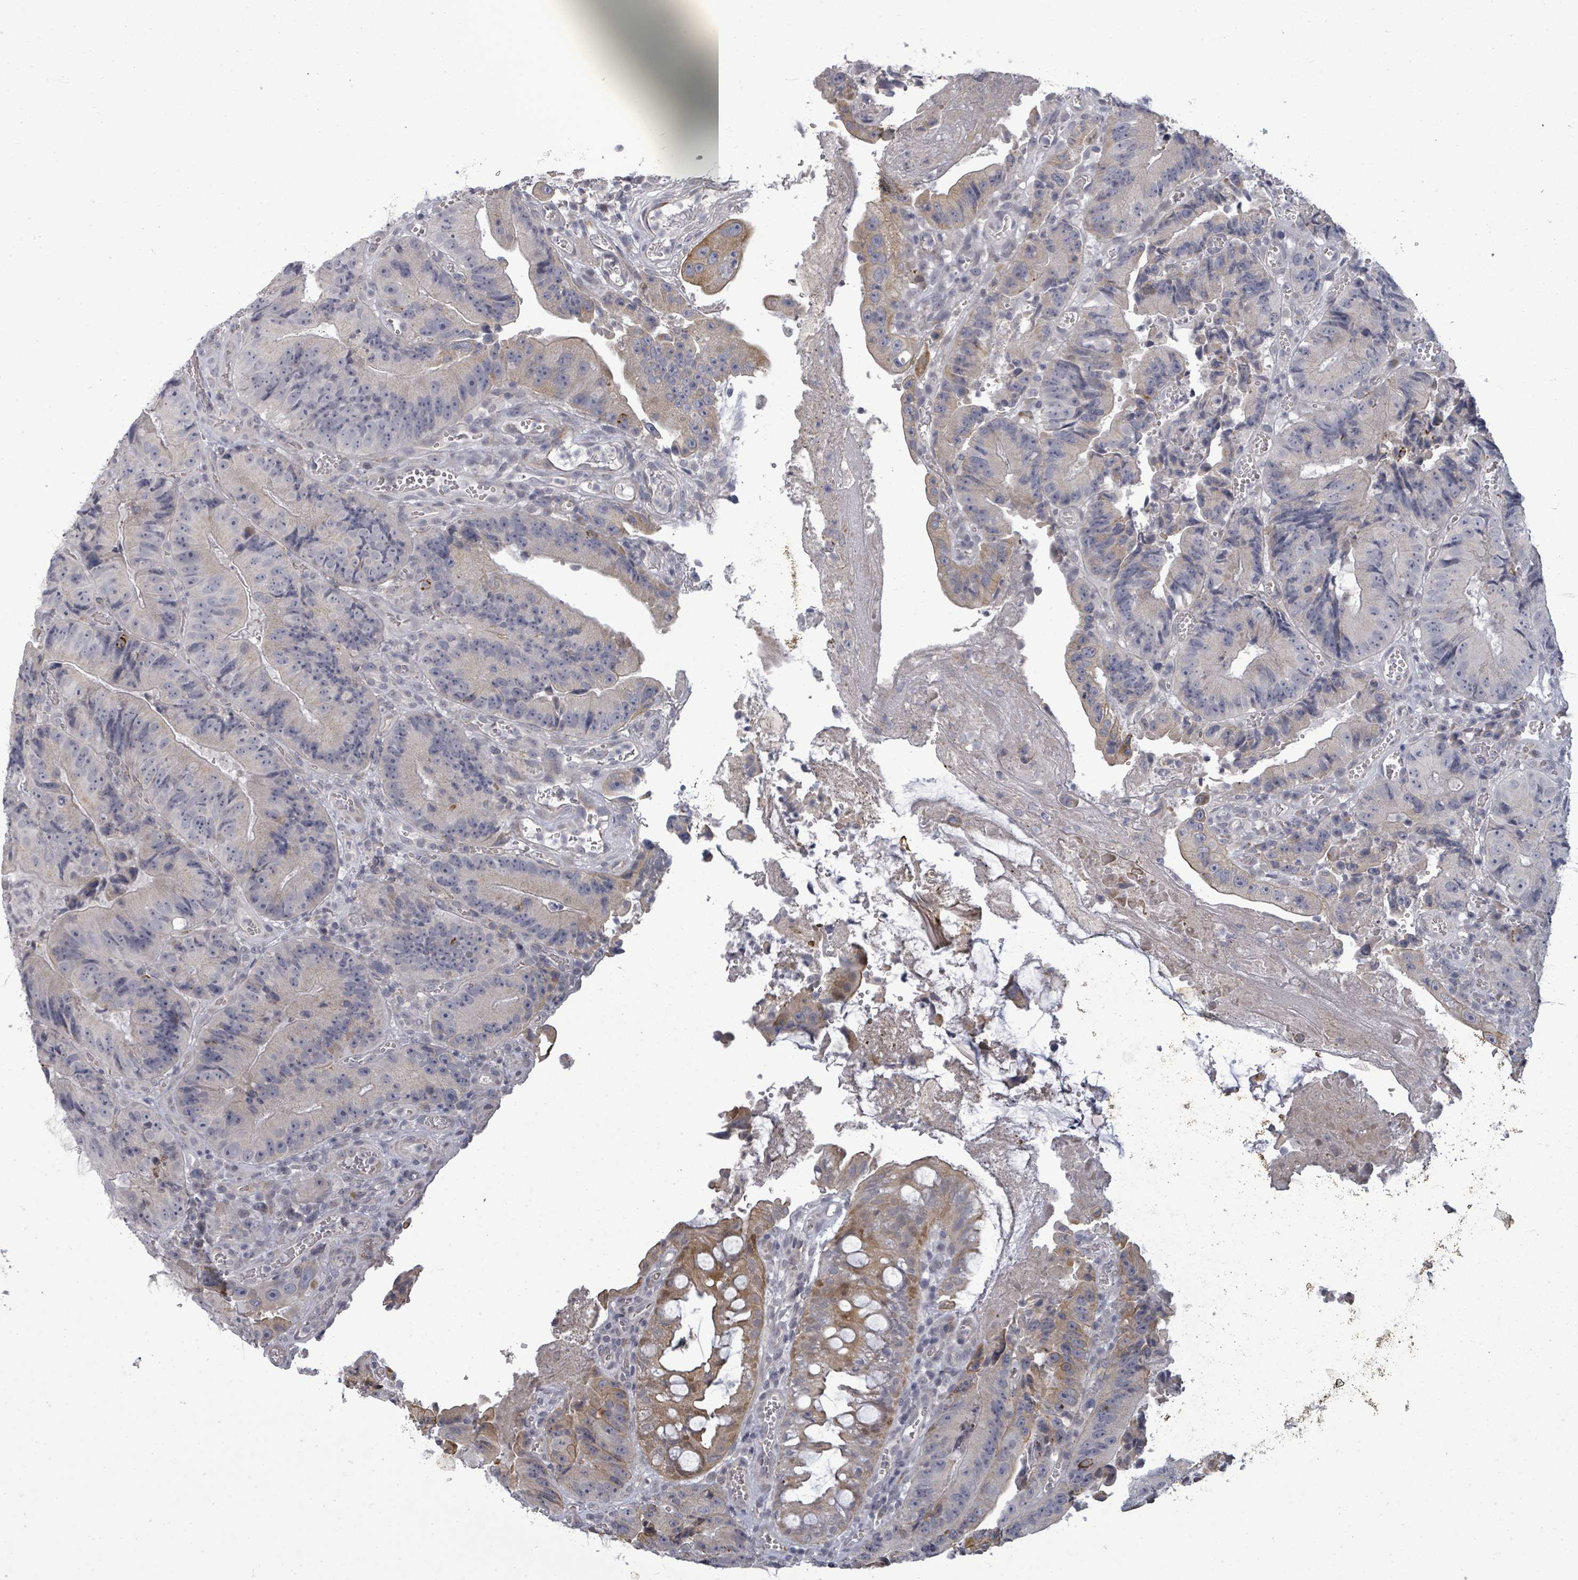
{"staining": {"intensity": "negative", "quantity": "none", "location": "none"}, "tissue": "colorectal cancer", "cell_type": "Tumor cells", "image_type": "cancer", "snomed": [{"axis": "morphology", "description": "Adenocarcinoma, NOS"}, {"axis": "topography", "description": "Colon"}], "caption": "Immunohistochemistry image of neoplastic tissue: human colorectal adenocarcinoma stained with DAB (3,3'-diaminobenzidine) shows no significant protein expression in tumor cells.", "gene": "PTPN20", "patient": {"sex": "female", "age": 86}}